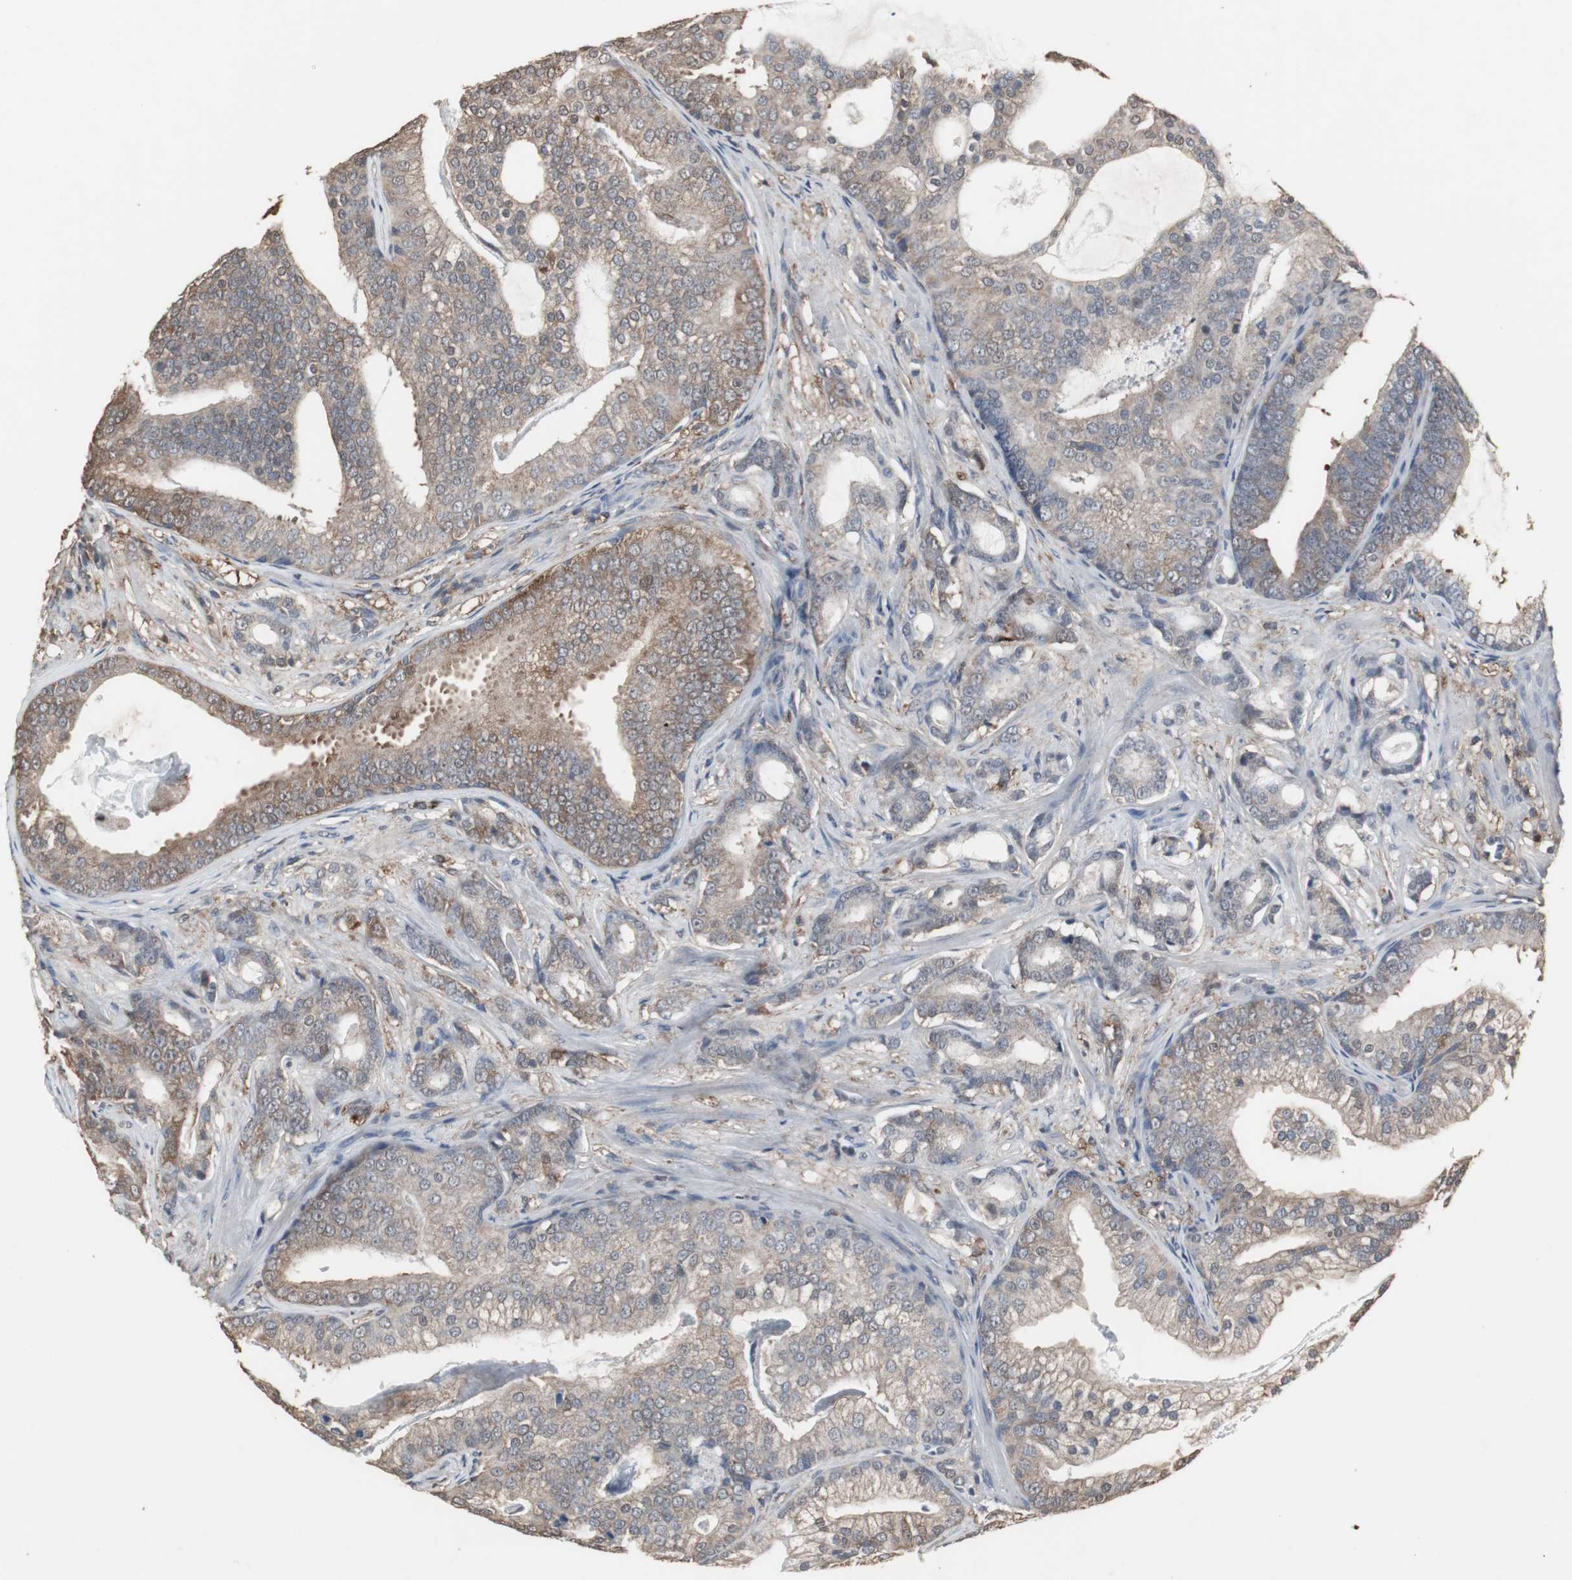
{"staining": {"intensity": "weak", "quantity": ">75%", "location": "cytoplasmic/membranous"}, "tissue": "prostate cancer", "cell_type": "Tumor cells", "image_type": "cancer", "snomed": [{"axis": "morphology", "description": "Adenocarcinoma, Low grade"}, {"axis": "topography", "description": "Prostate"}], "caption": "Immunohistochemistry histopathology image of human adenocarcinoma (low-grade) (prostate) stained for a protein (brown), which reveals low levels of weak cytoplasmic/membranous staining in about >75% of tumor cells.", "gene": "HPRT1", "patient": {"sex": "male", "age": 58}}